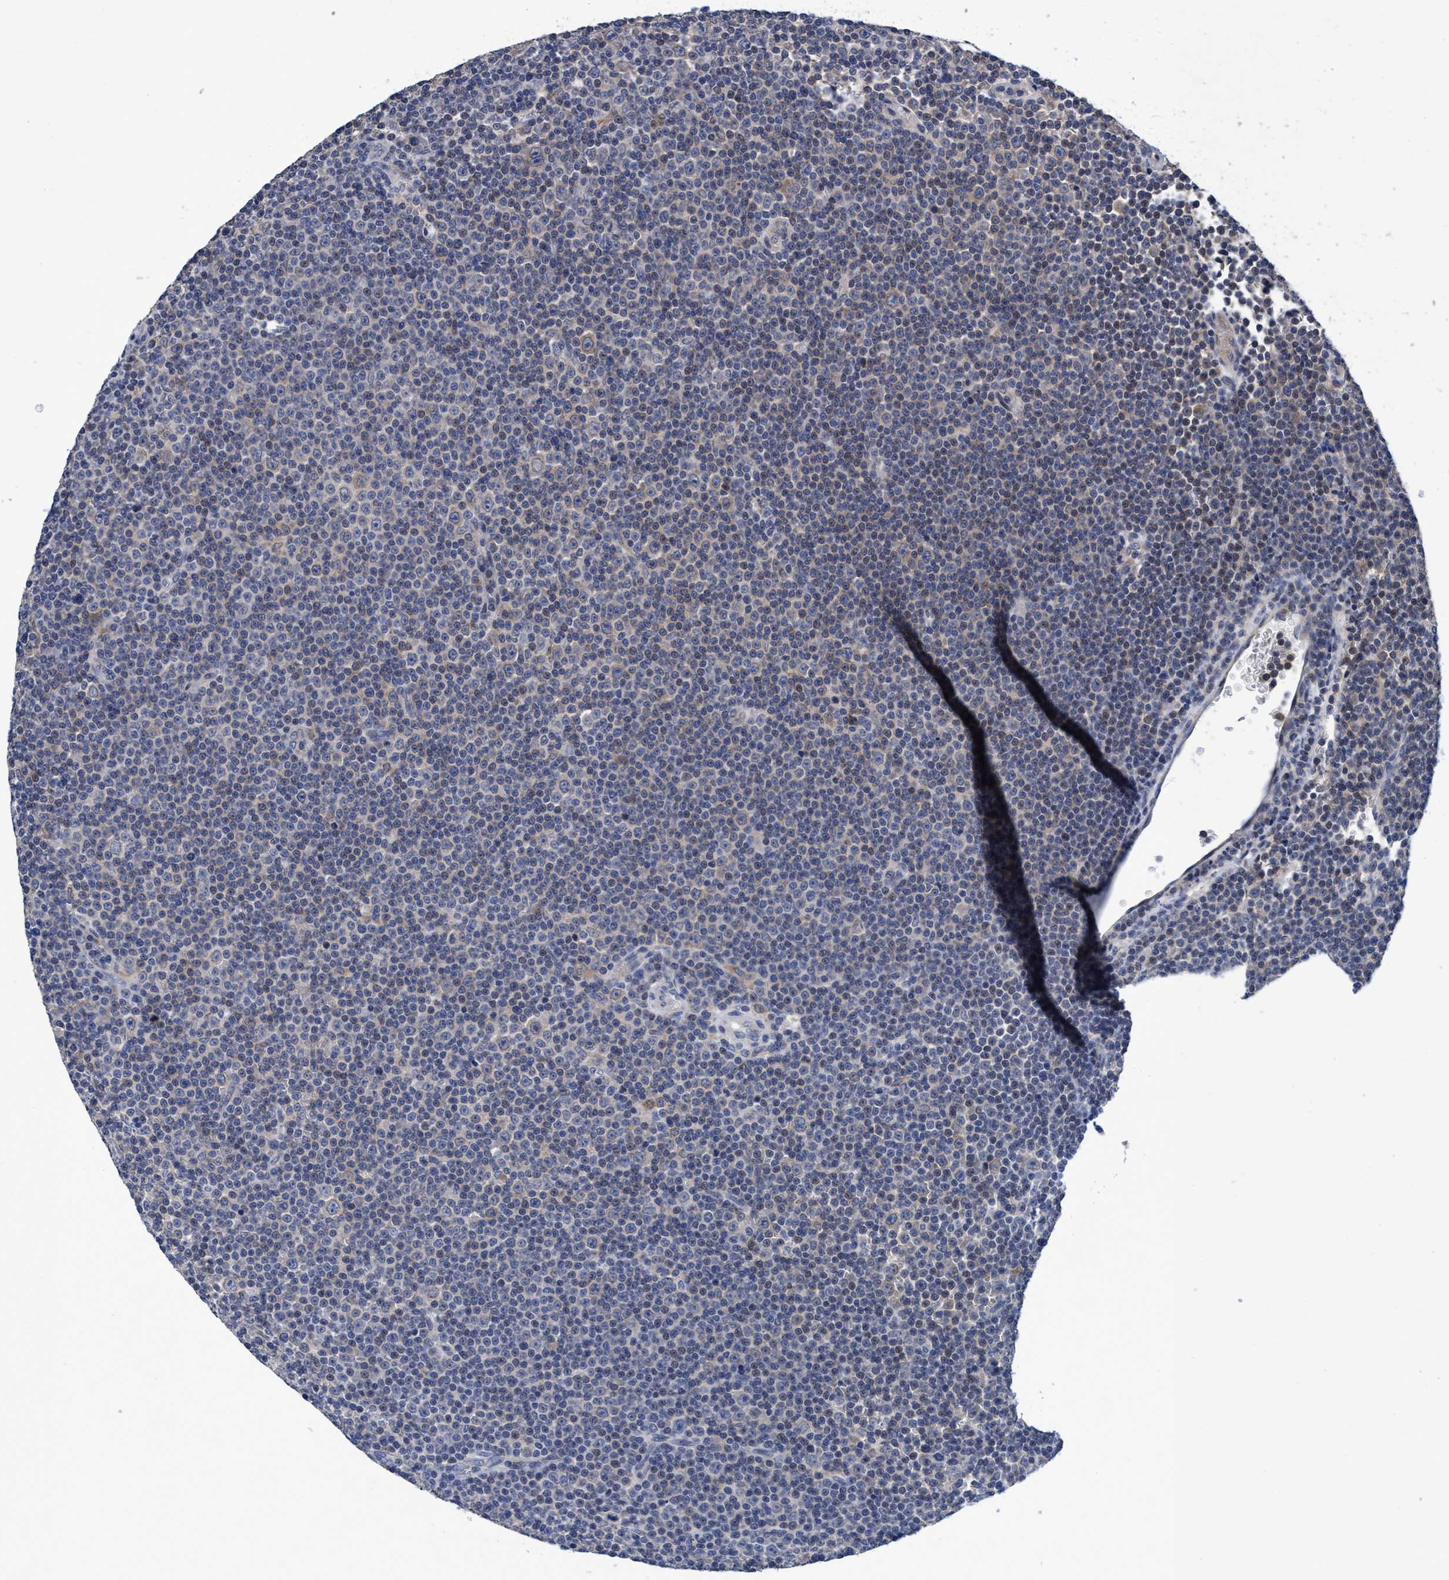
{"staining": {"intensity": "weak", "quantity": "<25%", "location": "cytoplasmic/membranous"}, "tissue": "lymphoma", "cell_type": "Tumor cells", "image_type": "cancer", "snomed": [{"axis": "morphology", "description": "Malignant lymphoma, non-Hodgkin's type, Low grade"}, {"axis": "topography", "description": "Lymph node"}], "caption": "This histopathology image is of lymphoma stained with immunohistochemistry (IHC) to label a protein in brown with the nuclei are counter-stained blue. There is no positivity in tumor cells.", "gene": "CALCOCO2", "patient": {"sex": "female", "age": 67}}